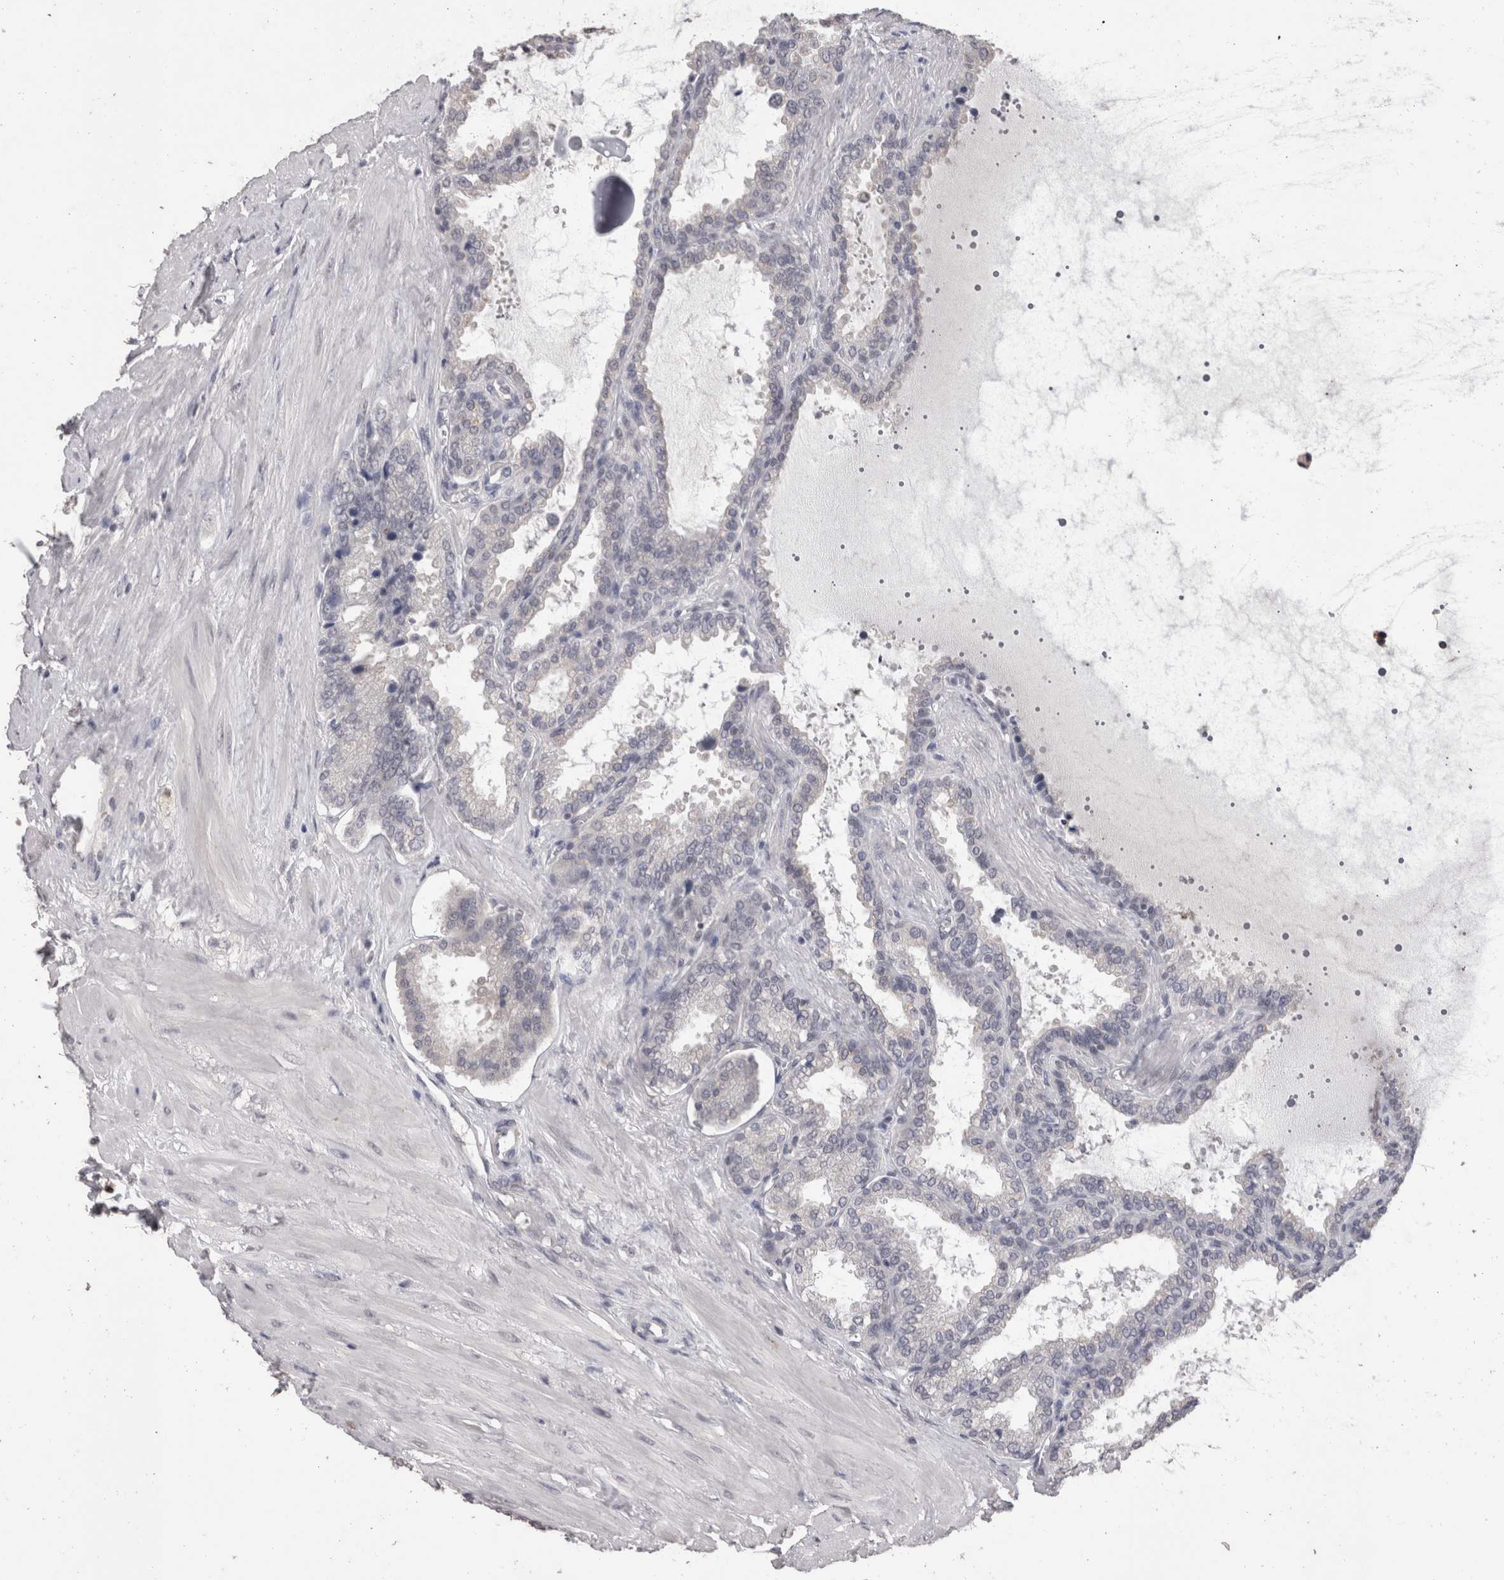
{"staining": {"intensity": "negative", "quantity": "none", "location": "none"}, "tissue": "seminal vesicle", "cell_type": "Glandular cells", "image_type": "normal", "snomed": [{"axis": "morphology", "description": "Normal tissue, NOS"}, {"axis": "topography", "description": "Seminal veicle"}], "caption": "A histopathology image of seminal vesicle stained for a protein shows no brown staining in glandular cells.", "gene": "DDX17", "patient": {"sex": "male", "age": 46}}